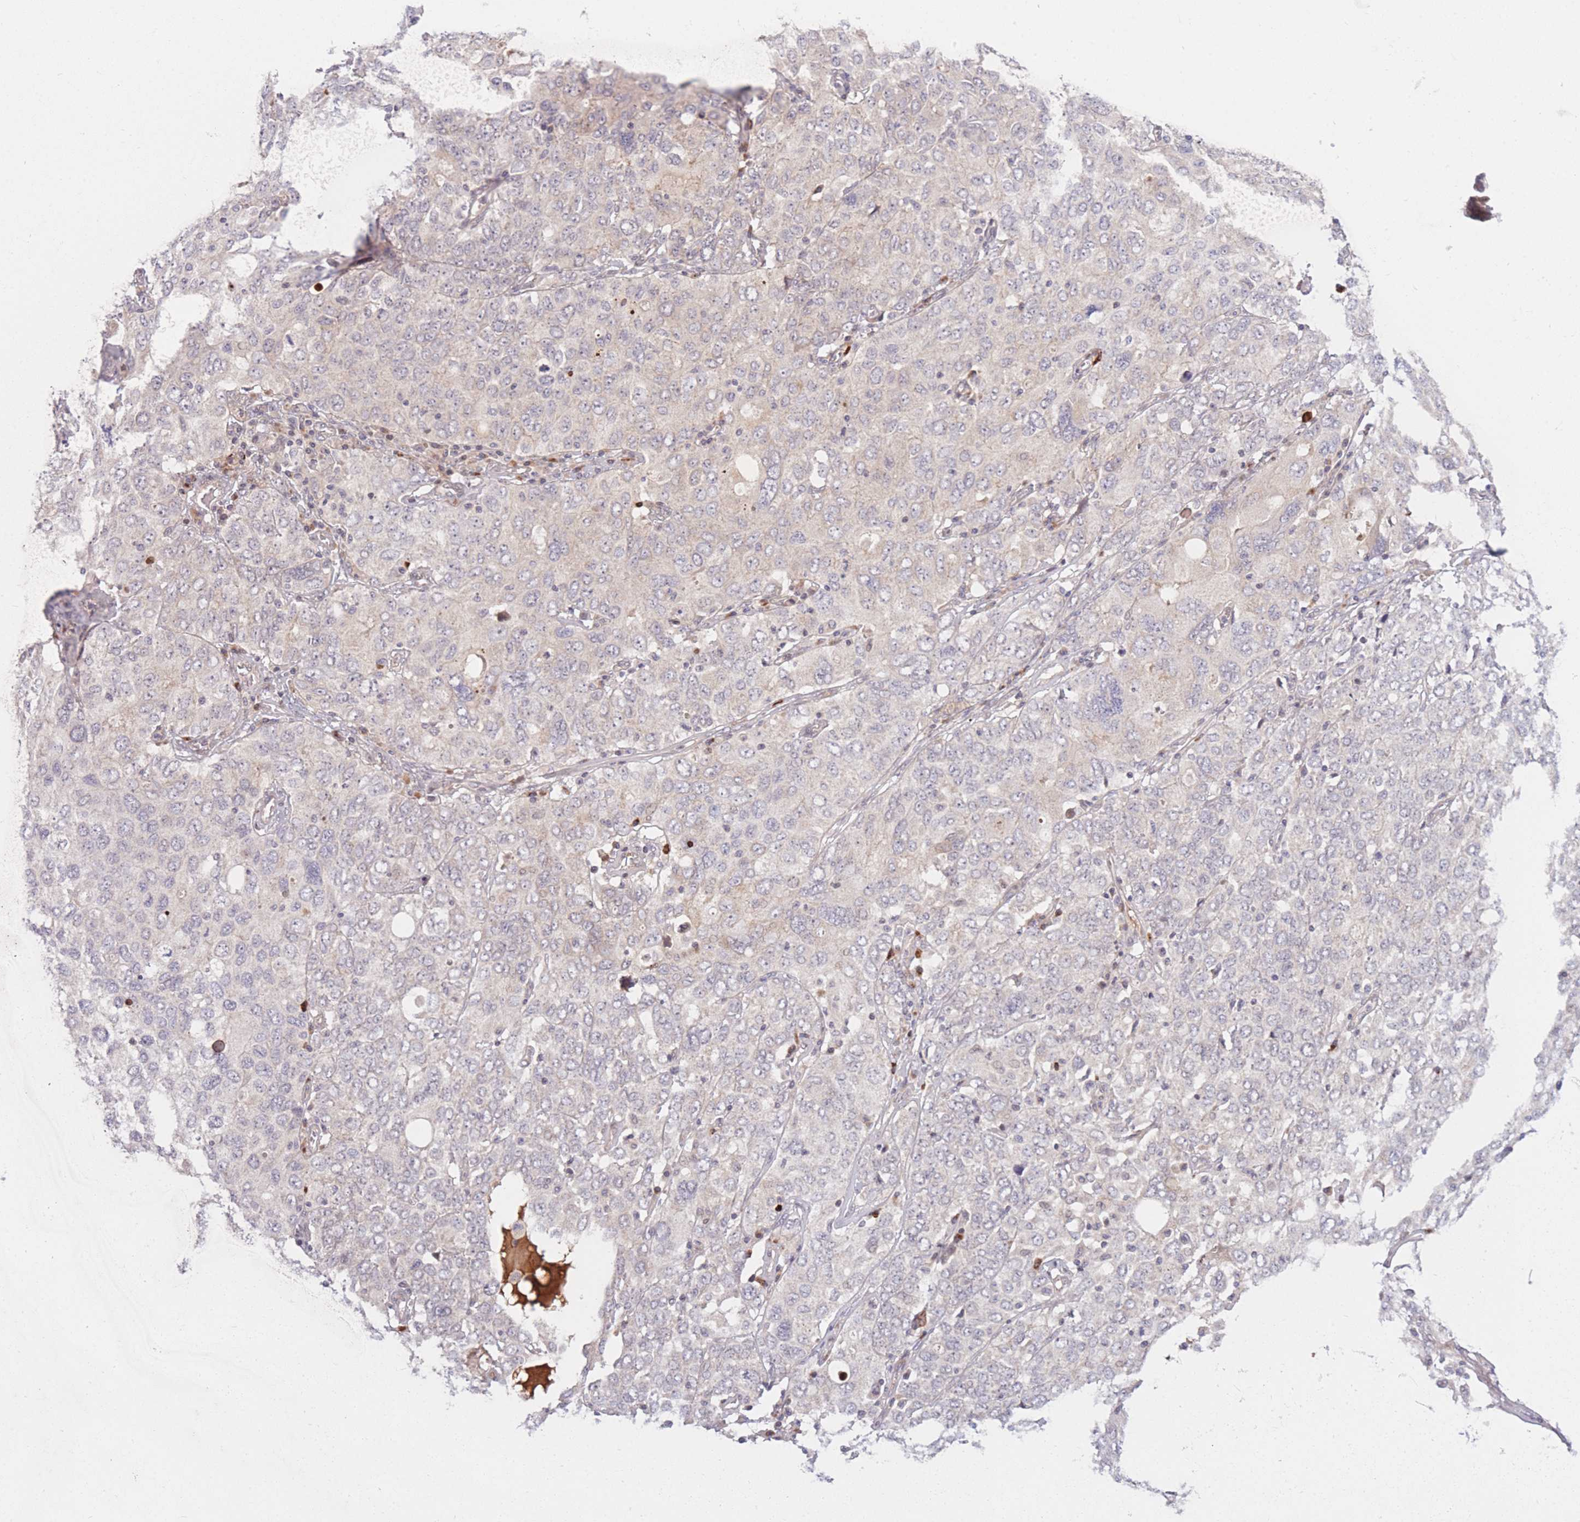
{"staining": {"intensity": "weak", "quantity": "25%-75%", "location": "cytoplasmic/membranous,nuclear"}, "tissue": "ovarian cancer", "cell_type": "Tumor cells", "image_type": "cancer", "snomed": [{"axis": "morphology", "description": "Carcinoma, endometroid"}, {"axis": "topography", "description": "Ovary"}], "caption": "A photomicrograph of human ovarian endometroid carcinoma stained for a protein exhibits weak cytoplasmic/membranous and nuclear brown staining in tumor cells.", "gene": "CDC25B", "patient": {"sex": "female", "age": 62}}